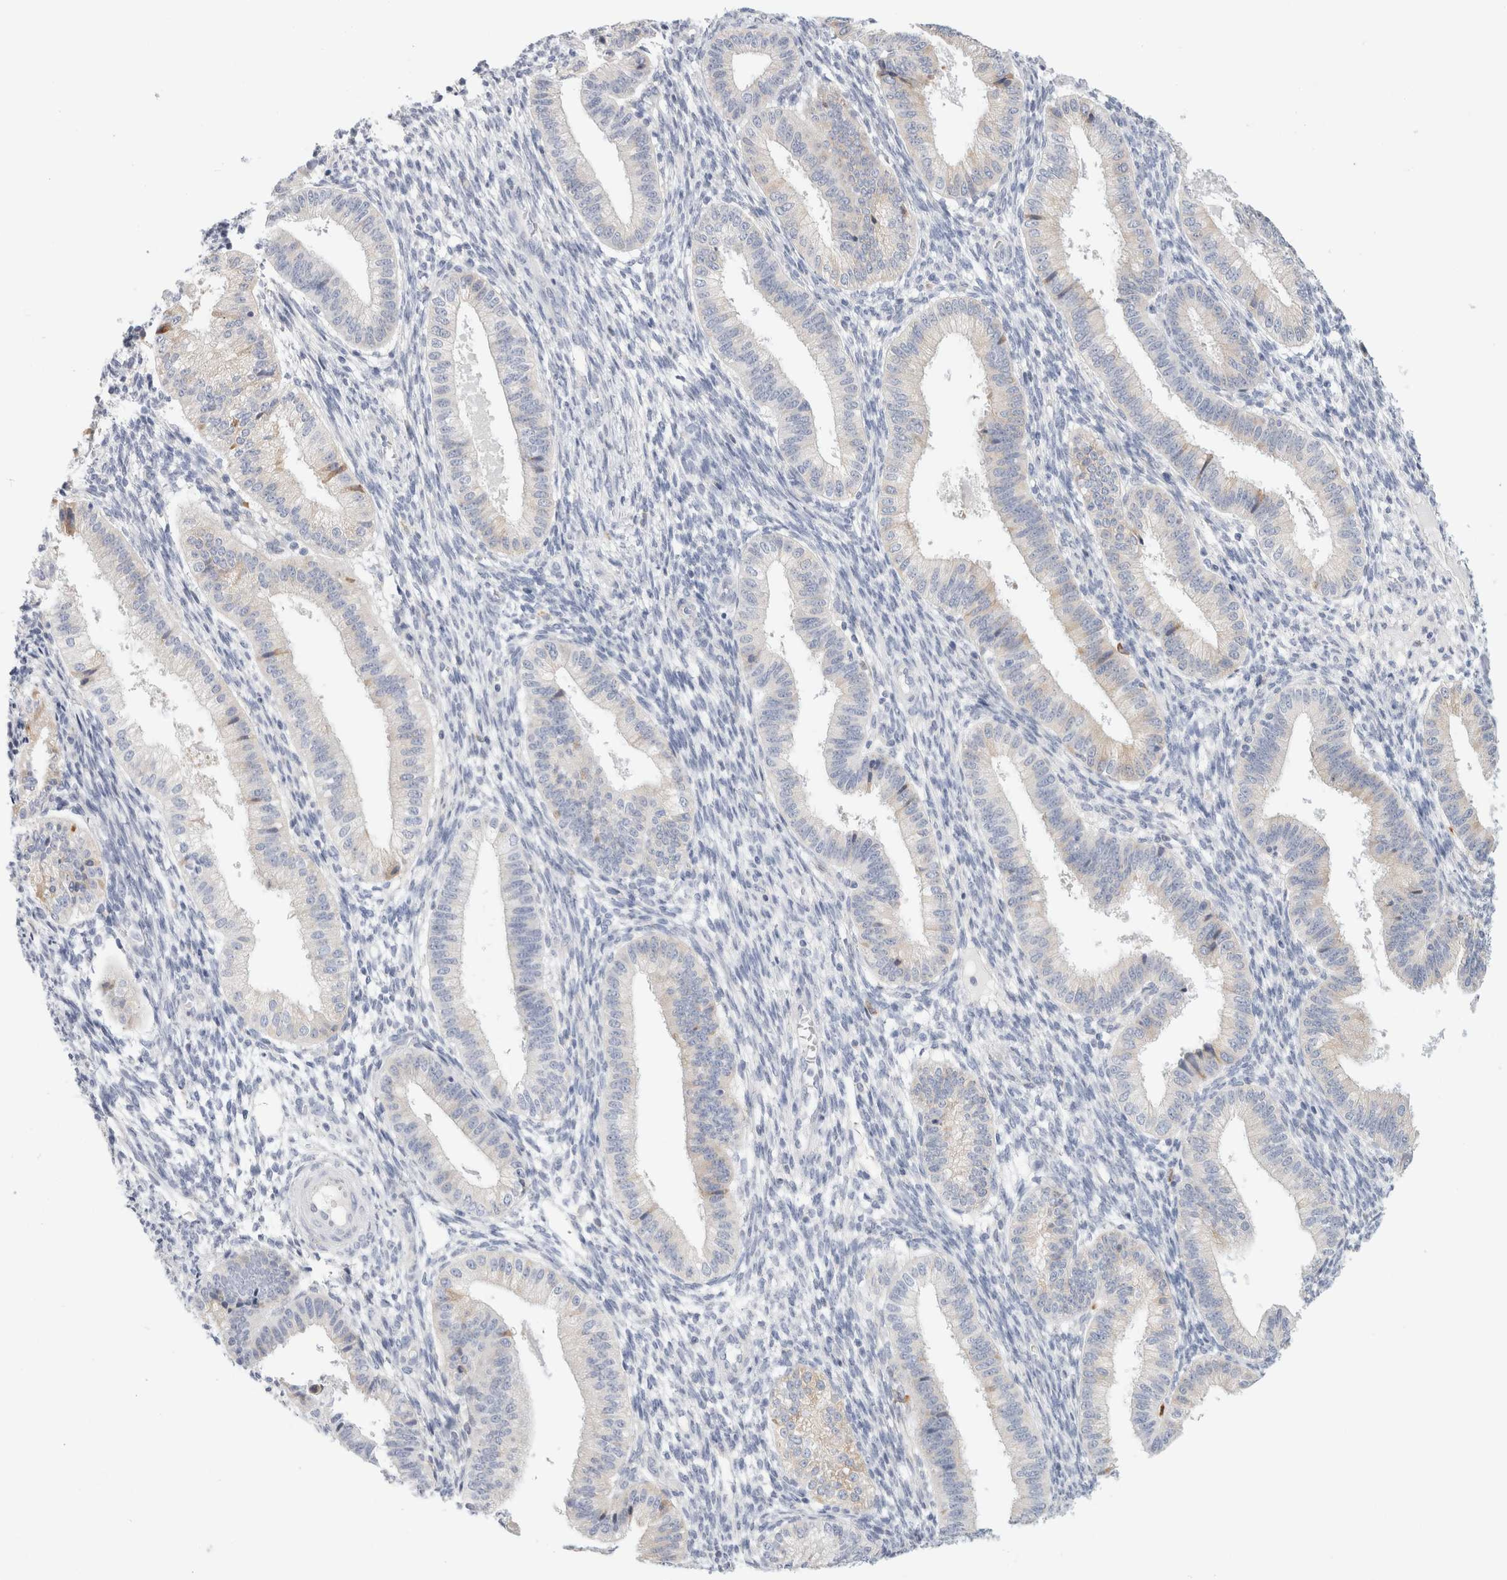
{"staining": {"intensity": "negative", "quantity": "none", "location": "none"}, "tissue": "endometrium", "cell_type": "Cells in endometrial stroma", "image_type": "normal", "snomed": [{"axis": "morphology", "description": "Normal tissue, NOS"}, {"axis": "topography", "description": "Endometrium"}], "caption": "This is an IHC image of unremarkable endometrium. There is no staining in cells in endometrial stroma.", "gene": "CSK", "patient": {"sex": "female", "age": 39}}